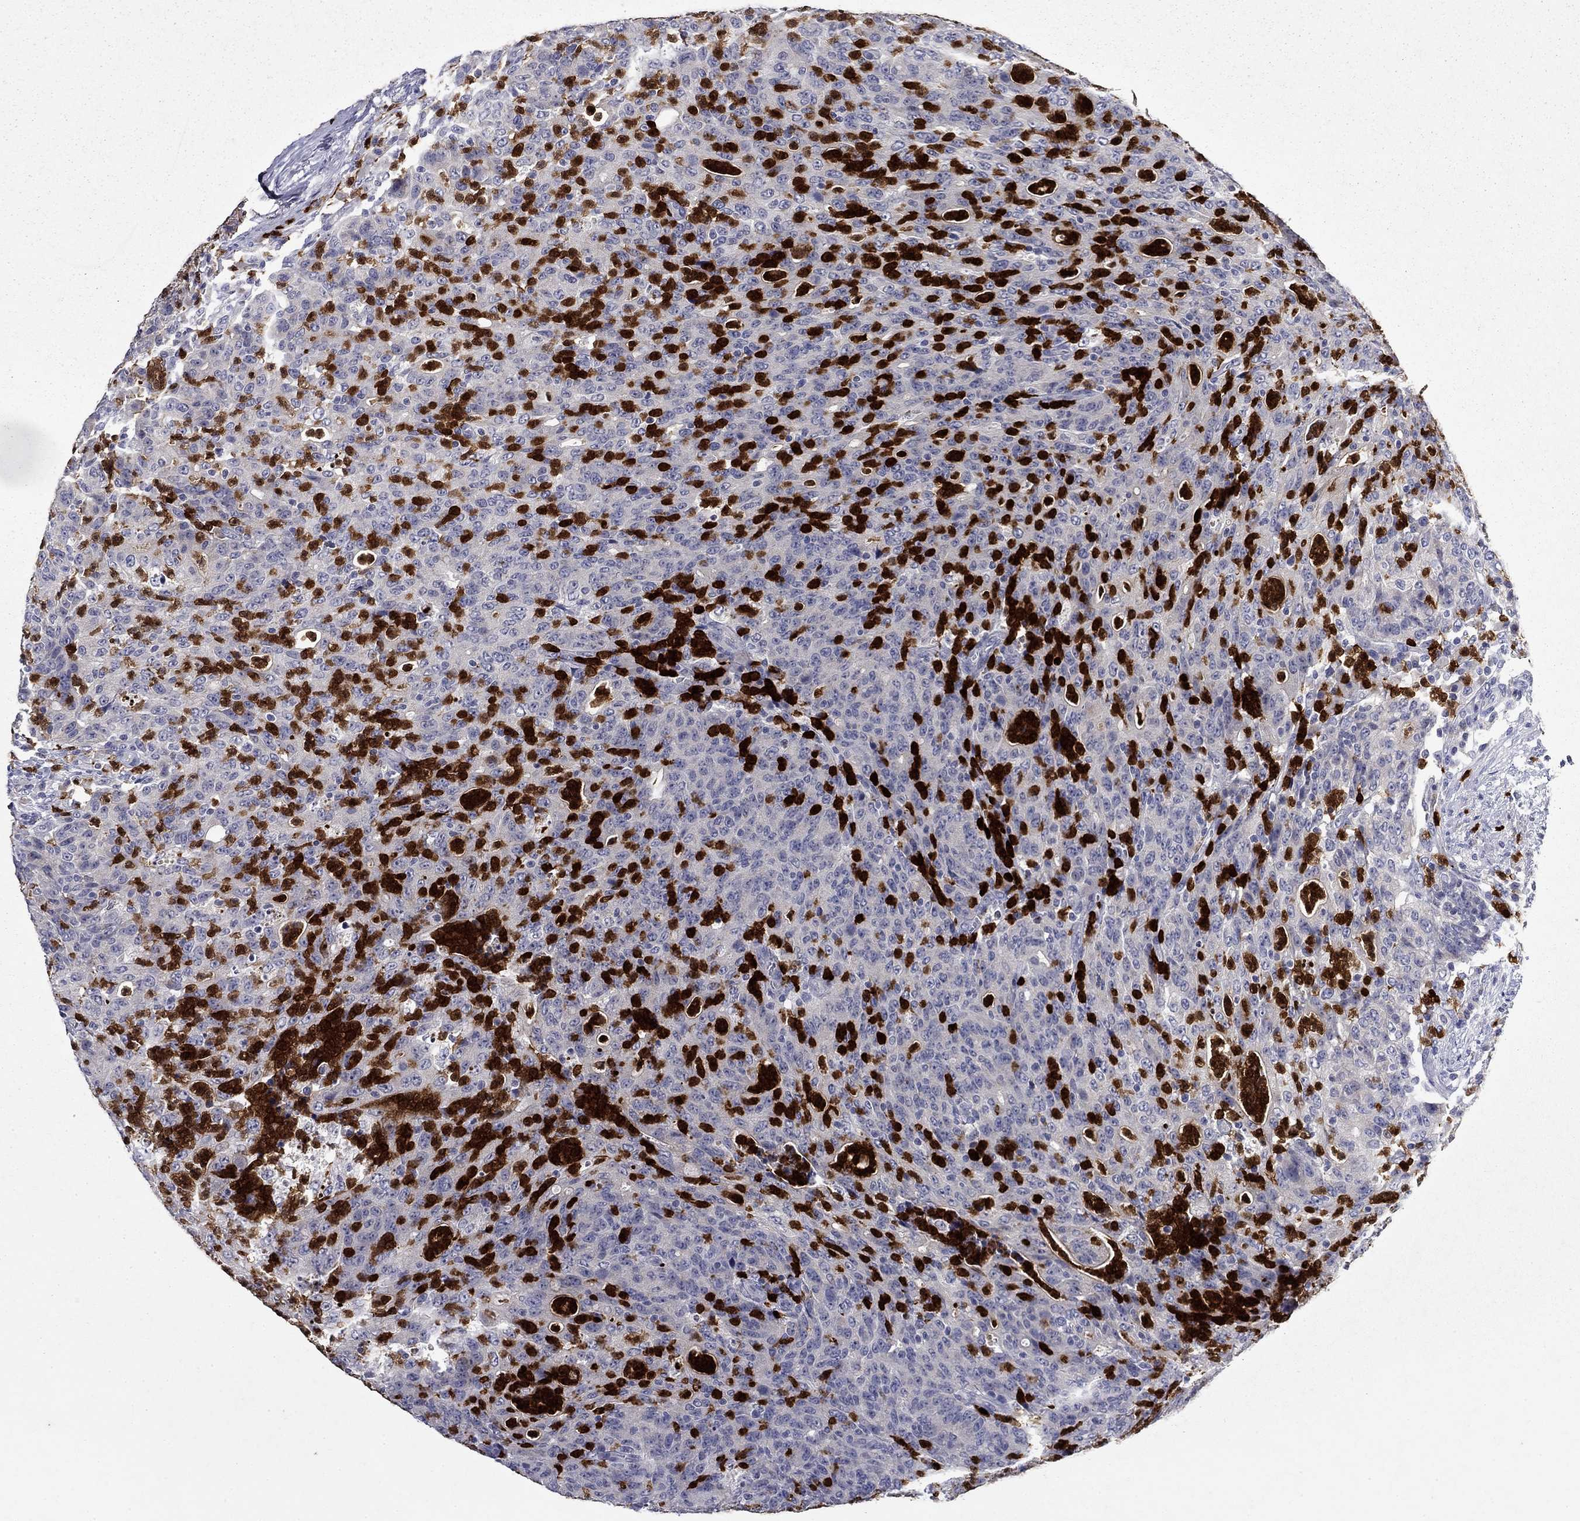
{"staining": {"intensity": "negative", "quantity": "none", "location": "none"}, "tissue": "colorectal cancer", "cell_type": "Tumor cells", "image_type": "cancer", "snomed": [{"axis": "morphology", "description": "Adenocarcinoma, NOS"}, {"axis": "topography", "description": "Colon"}], "caption": "This photomicrograph is of adenocarcinoma (colorectal) stained with immunohistochemistry (IHC) to label a protein in brown with the nuclei are counter-stained blue. There is no positivity in tumor cells. The staining is performed using DAB brown chromogen with nuclei counter-stained in using hematoxylin.", "gene": "IRF5", "patient": {"sex": "male", "age": 70}}